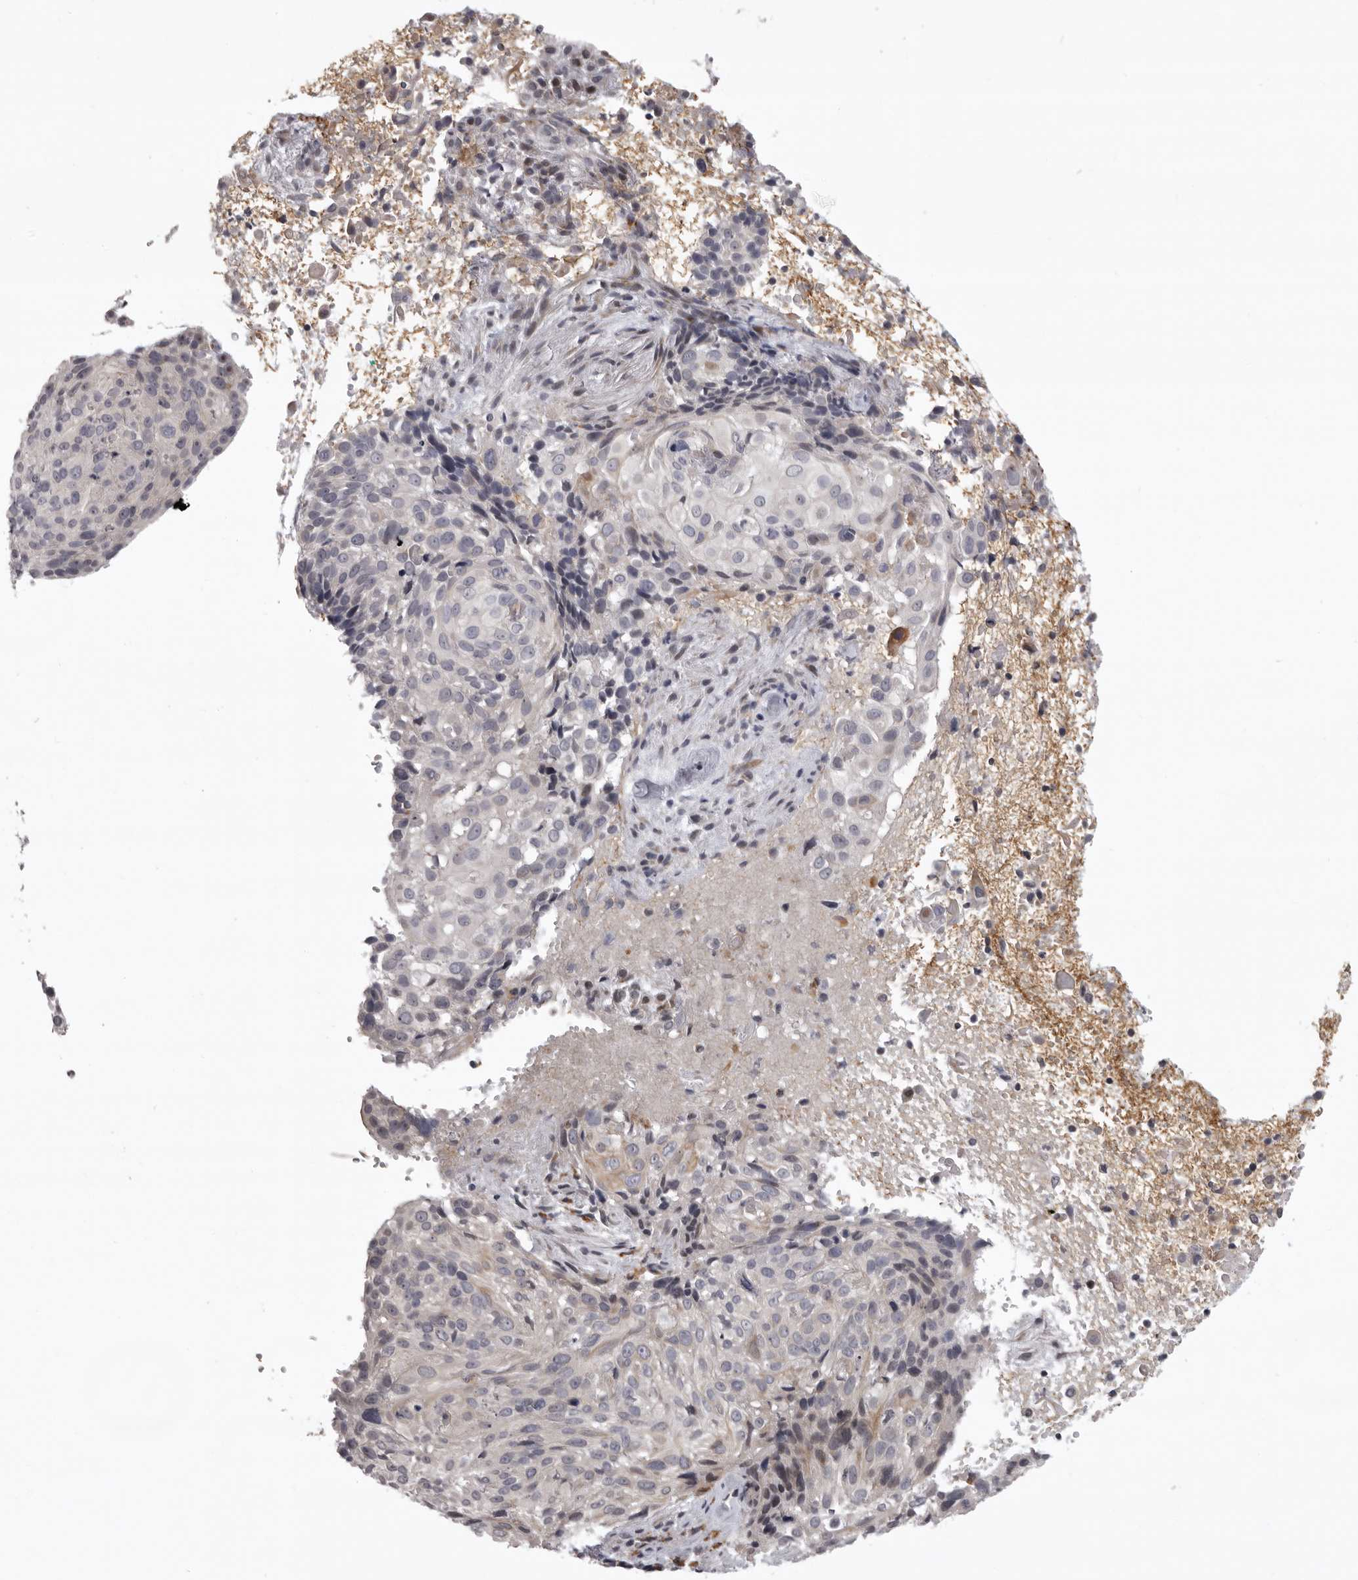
{"staining": {"intensity": "negative", "quantity": "none", "location": "none"}, "tissue": "cervical cancer", "cell_type": "Tumor cells", "image_type": "cancer", "snomed": [{"axis": "morphology", "description": "Squamous cell carcinoma, NOS"}, {"axis": "topography", "description": "Cervix"}], "caption": "An IHC image of cervical cancer (squamous cell carcinoma) is shown. There is no staining in tumor cells of cervical cancer (squamous cell carcinoma).", "gene": "C1orf109", "patient": {"sex": "female", "age": 74}}